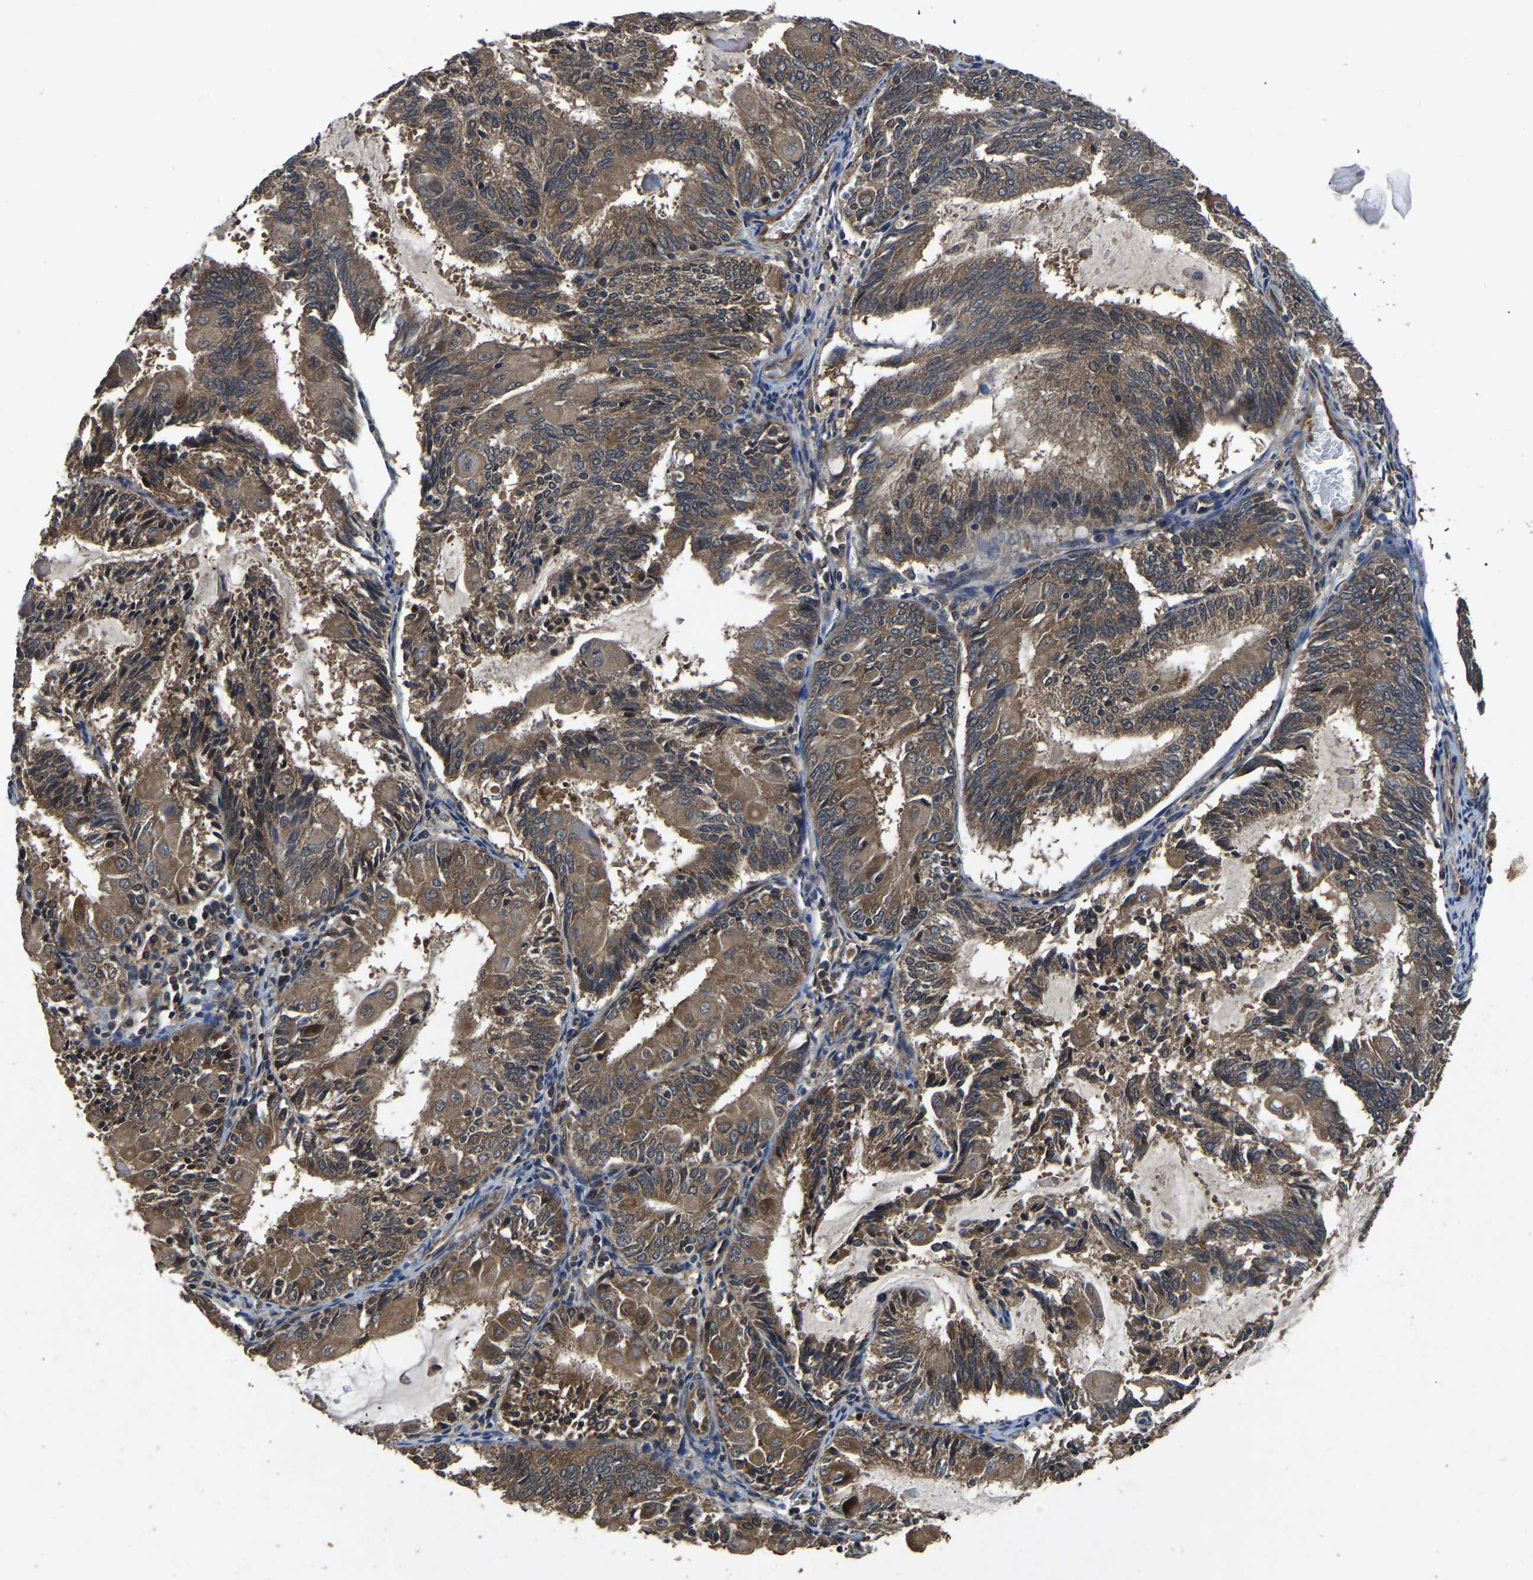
{"staining": {"intensity": "moderate", "quantity": ">75%", "location": "cytoplasmic/membranous"}, "tissue": "endometrial cancer", "cell_type": "Tumor cells", "image_type": "cancer", "snomed": [{"axis": "morphology", "description": "Adenocarcinoma, NOS"}, {"axis": "topography", "description": "Endometrium"}], "caption": "Tumor cells show medium levels of moderate cytoplasmic/membranous expression in about >75% of cells in endometrial cancer (adenocarcinoma).", "gene": "CRYZL1", "patient": {"sex": "female", "age": 81}}